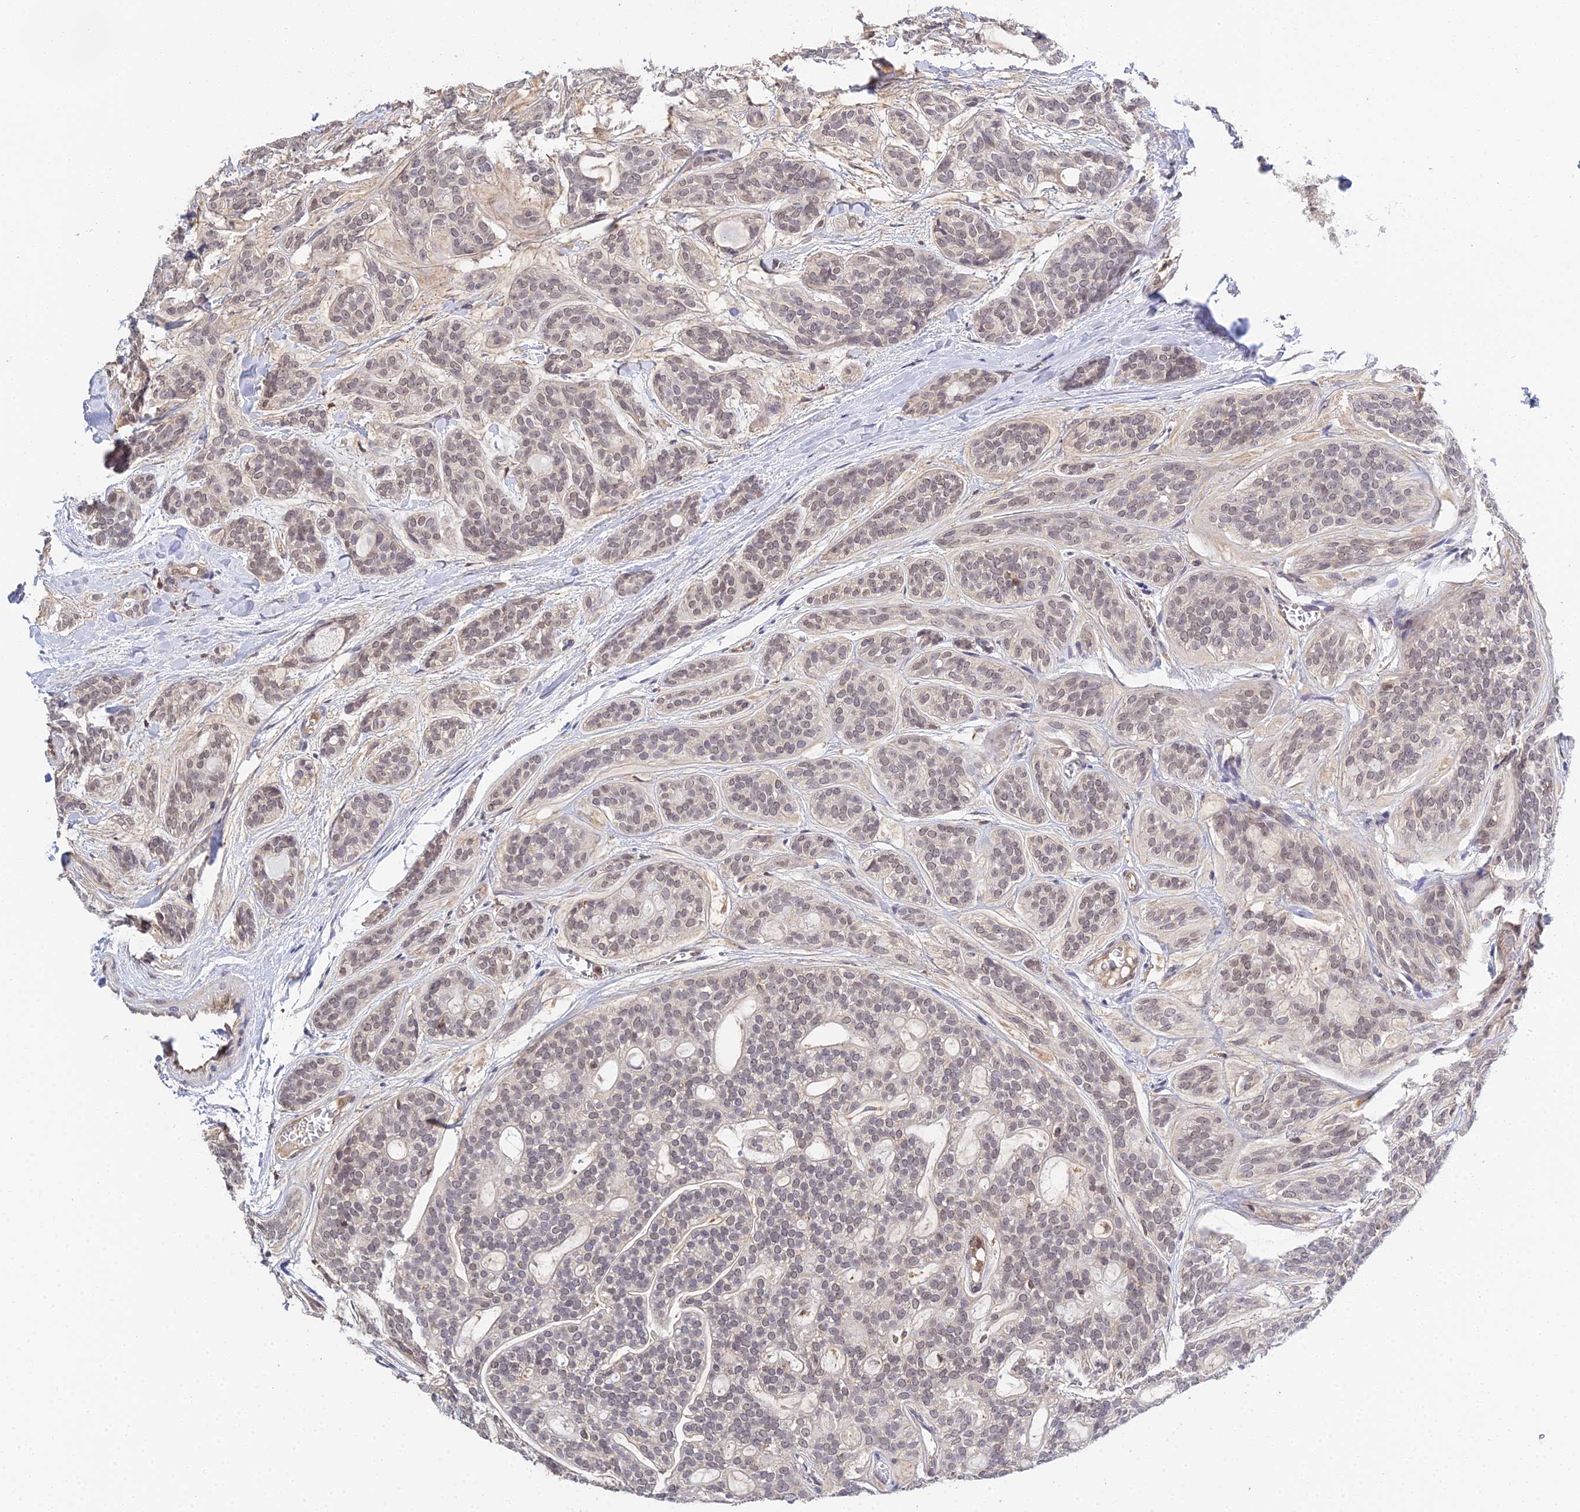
{"staining": {"intensity": "weak", "quantity": "25%-75%", "location": "nuclear"}, "tissue": "head and neck cancer", "cell_type": "Tumor cells", "image_type": "cancer", "snomed": [{"axis": "morphology", "description": "Adenocarcinoma, NOS"}, {"axis": "topography", "description": "Head-Neck"}], "caption": "Immunohistochemistry histopathology image of head and neck cancer (adenocarcinoma) stained for a protein (brown), which displays low levels of weak nuclear positivity in about 25%-75% of tumor cells.", "gene": "TPRX1", "patient": {"sex": "male", "age": 66}}